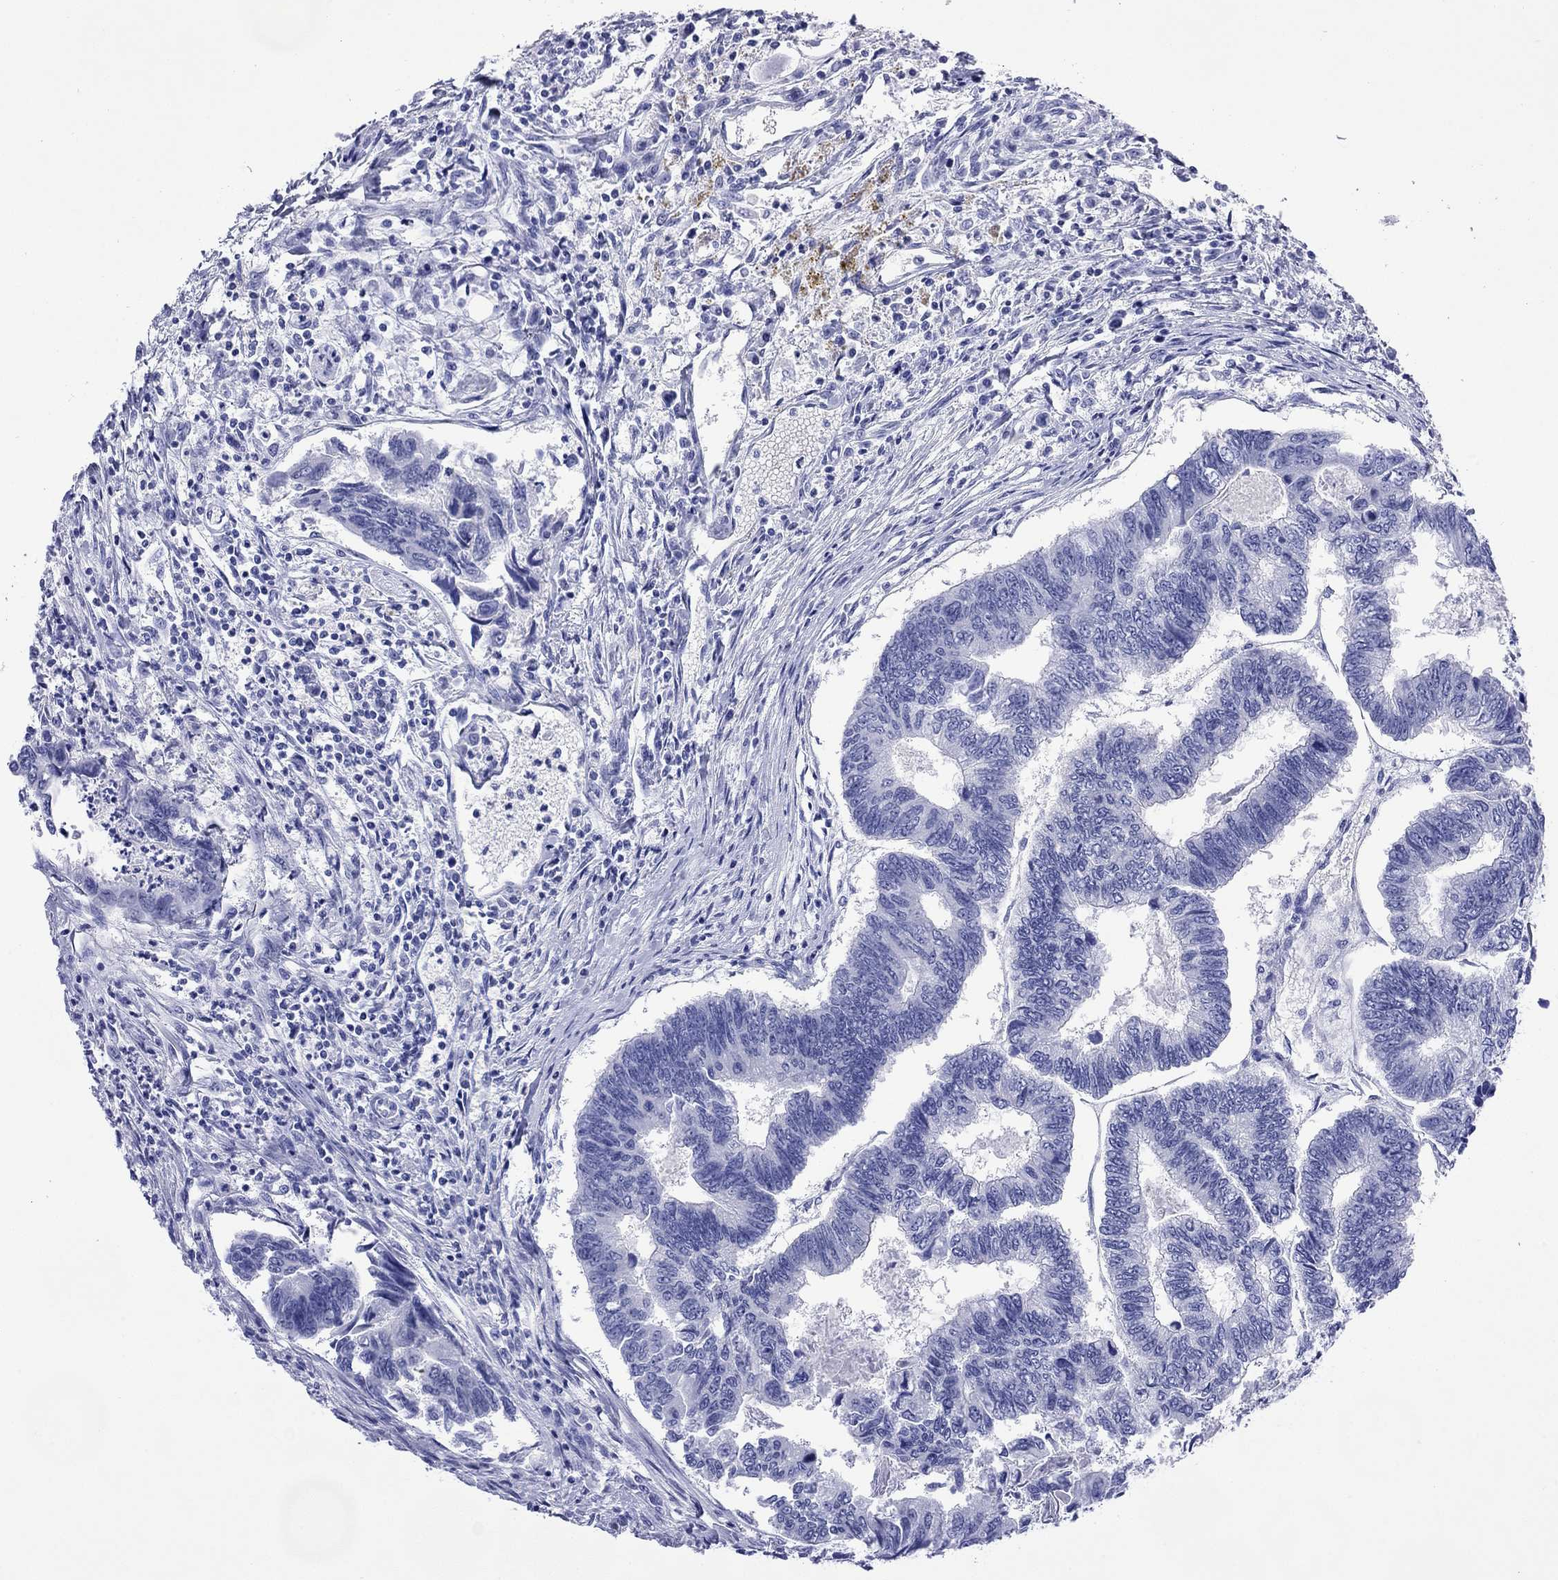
{"staining": {"intensity": "negative", "quantity": "none", "location": "none"}, "tissue": "colorectal cancer", "cell_type": "Tumor cells", "image_type": "cancer", "snomed": [{"axis": "morphology", "description": "Adenocarcinoma, NOS"}, {"axis": "topography", "description": "Colon"}], "caption": "This is an immunohistochemistry micrograph of adenocarcinoma (colorectal). There is no positivity in tumor cells.", "gene": "FIGLA", "patient": {"sex": "female", "age": 65}}